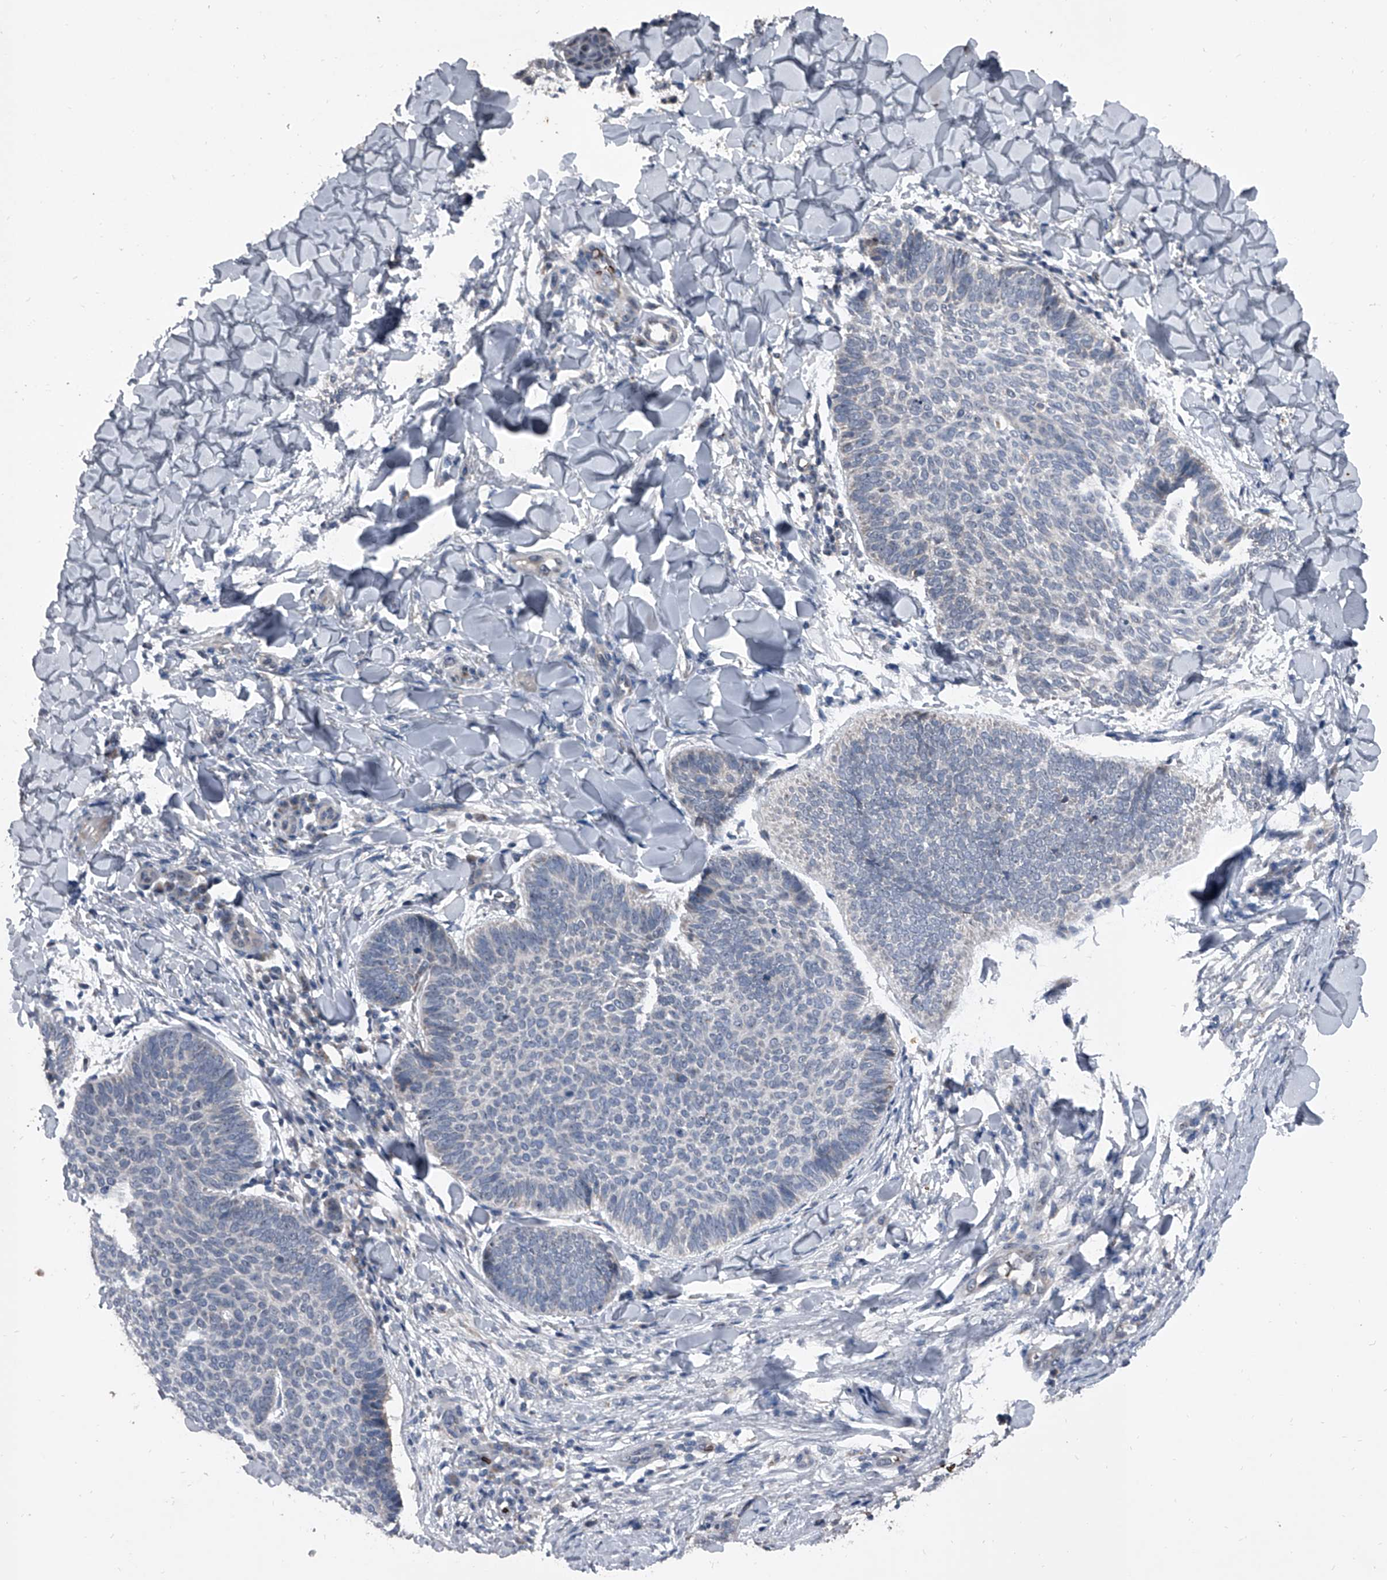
{"staining": {"intensity": "negative", "quantity": "none", "location": "none"}, "tissue": "skin cancer", "cell_type": "Tumor cells", "image_type": "cancer", "snomed": [{"axis": "morphology", "description": "Normal tissue, NOS"}, {"axis": "morphology", "description": "Basal cell carcinoma"}, {"axis": "topography", "description": "Skin"}], "caption": "High power microscopy micrograph of an immunohistochemistry photomicrograph of skin cancer (basal cell carcinoma), revealing no significant positivity in tumor cells. The staining was performed using DAB (3,3'-diaminobenzidine) to visualize the protein expression in brown, while the nuclei were stained in blue with hematoxylin (Magnification: 20x).", "gene": "CEP85L", "patient": {"sex": "male", "age": 50}}